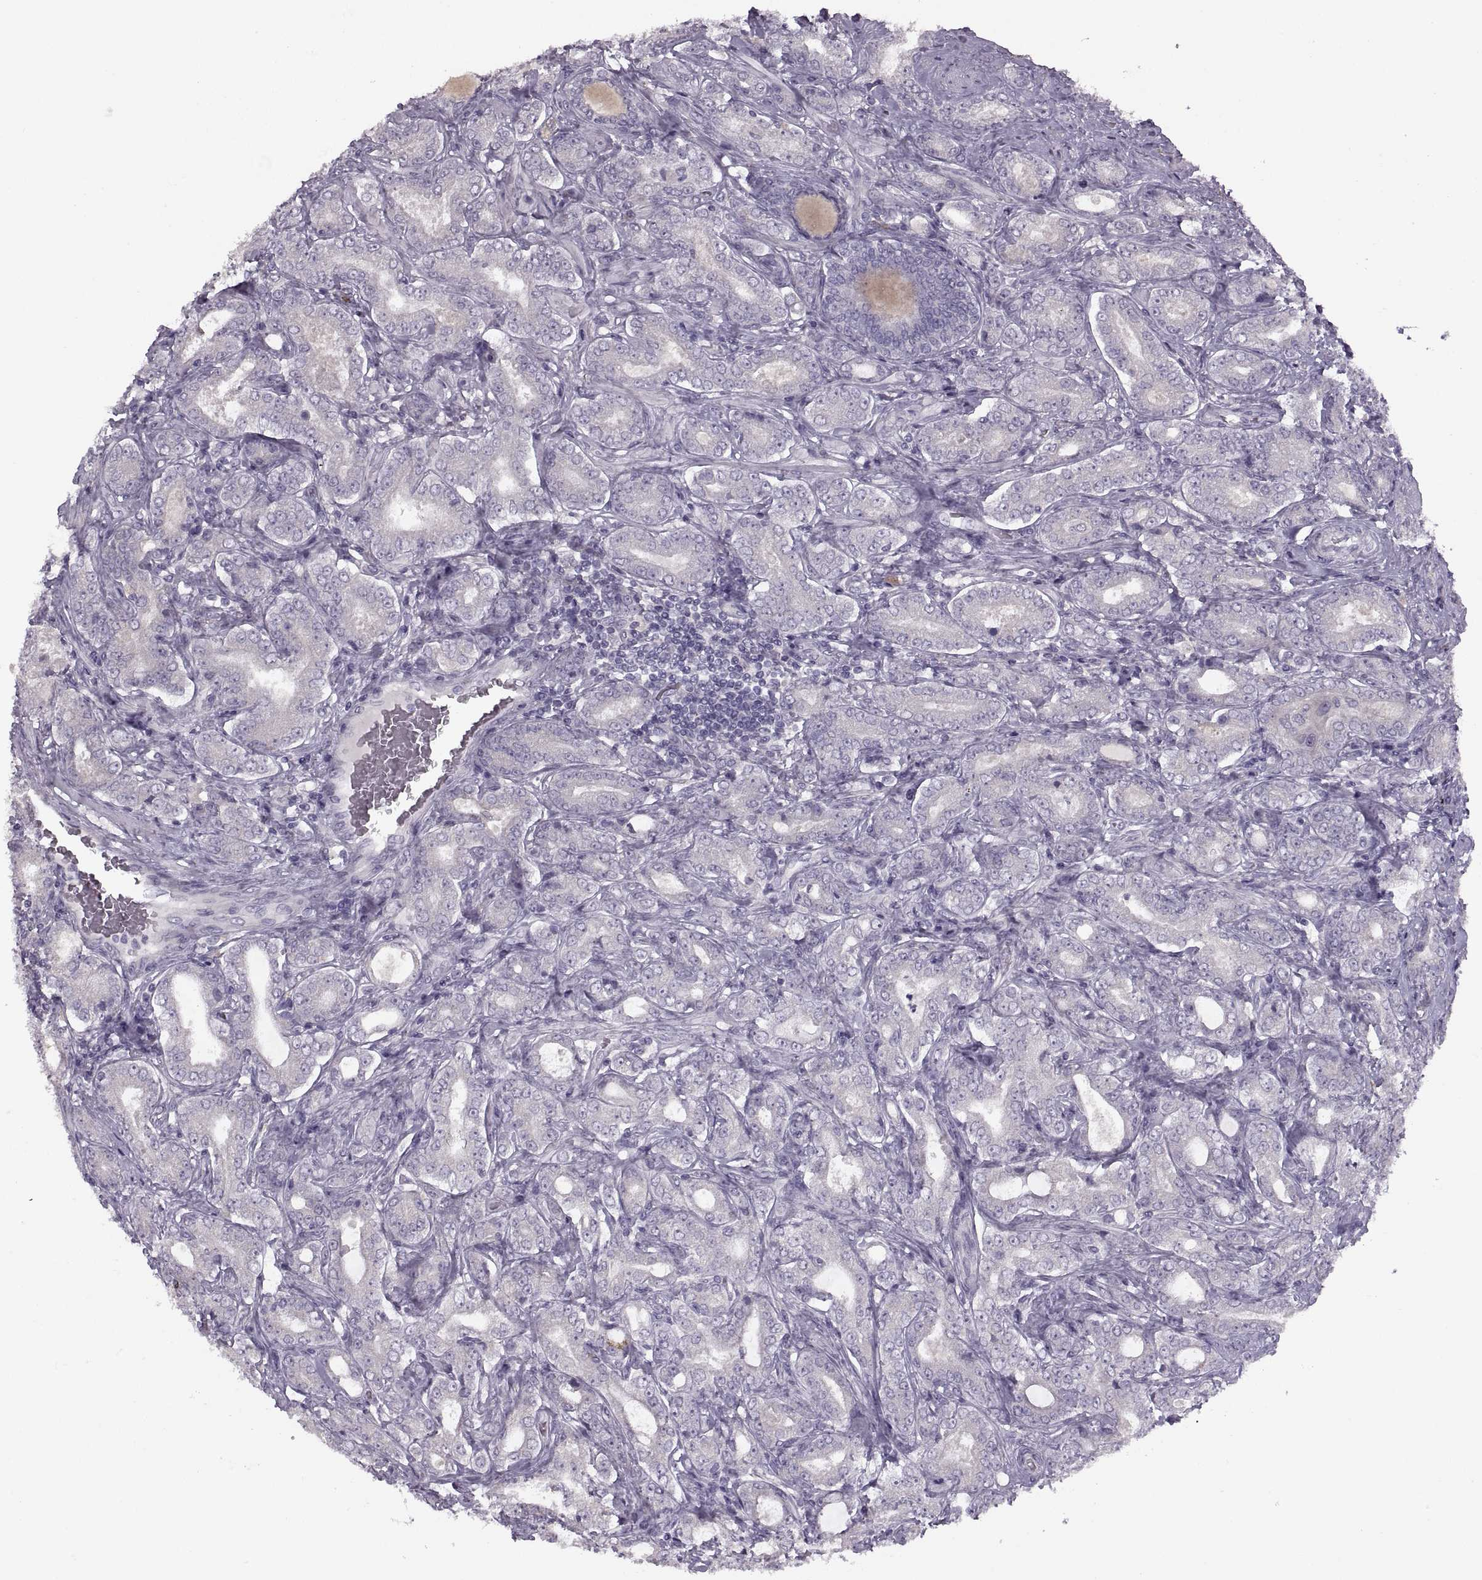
{"staining": {"intensity": "negative", "quantity": "none", "location": "none"}, "tissue": "prostate cancer", "cell_type": "Tumor cells", "image_type": "cancer", "snomed": [{"axis": "morphology", "description": "Adenocarcinoma, NOS"}, {"axis": "topography", "description": "Prostate"}], "caption": "High power microscopy histopathology image of an IHC micrograph of prostate cancer, revealing no significant expression in tumor cells.", "gene": "H2AP", "patient": {"sex": "male", "age": 64}}